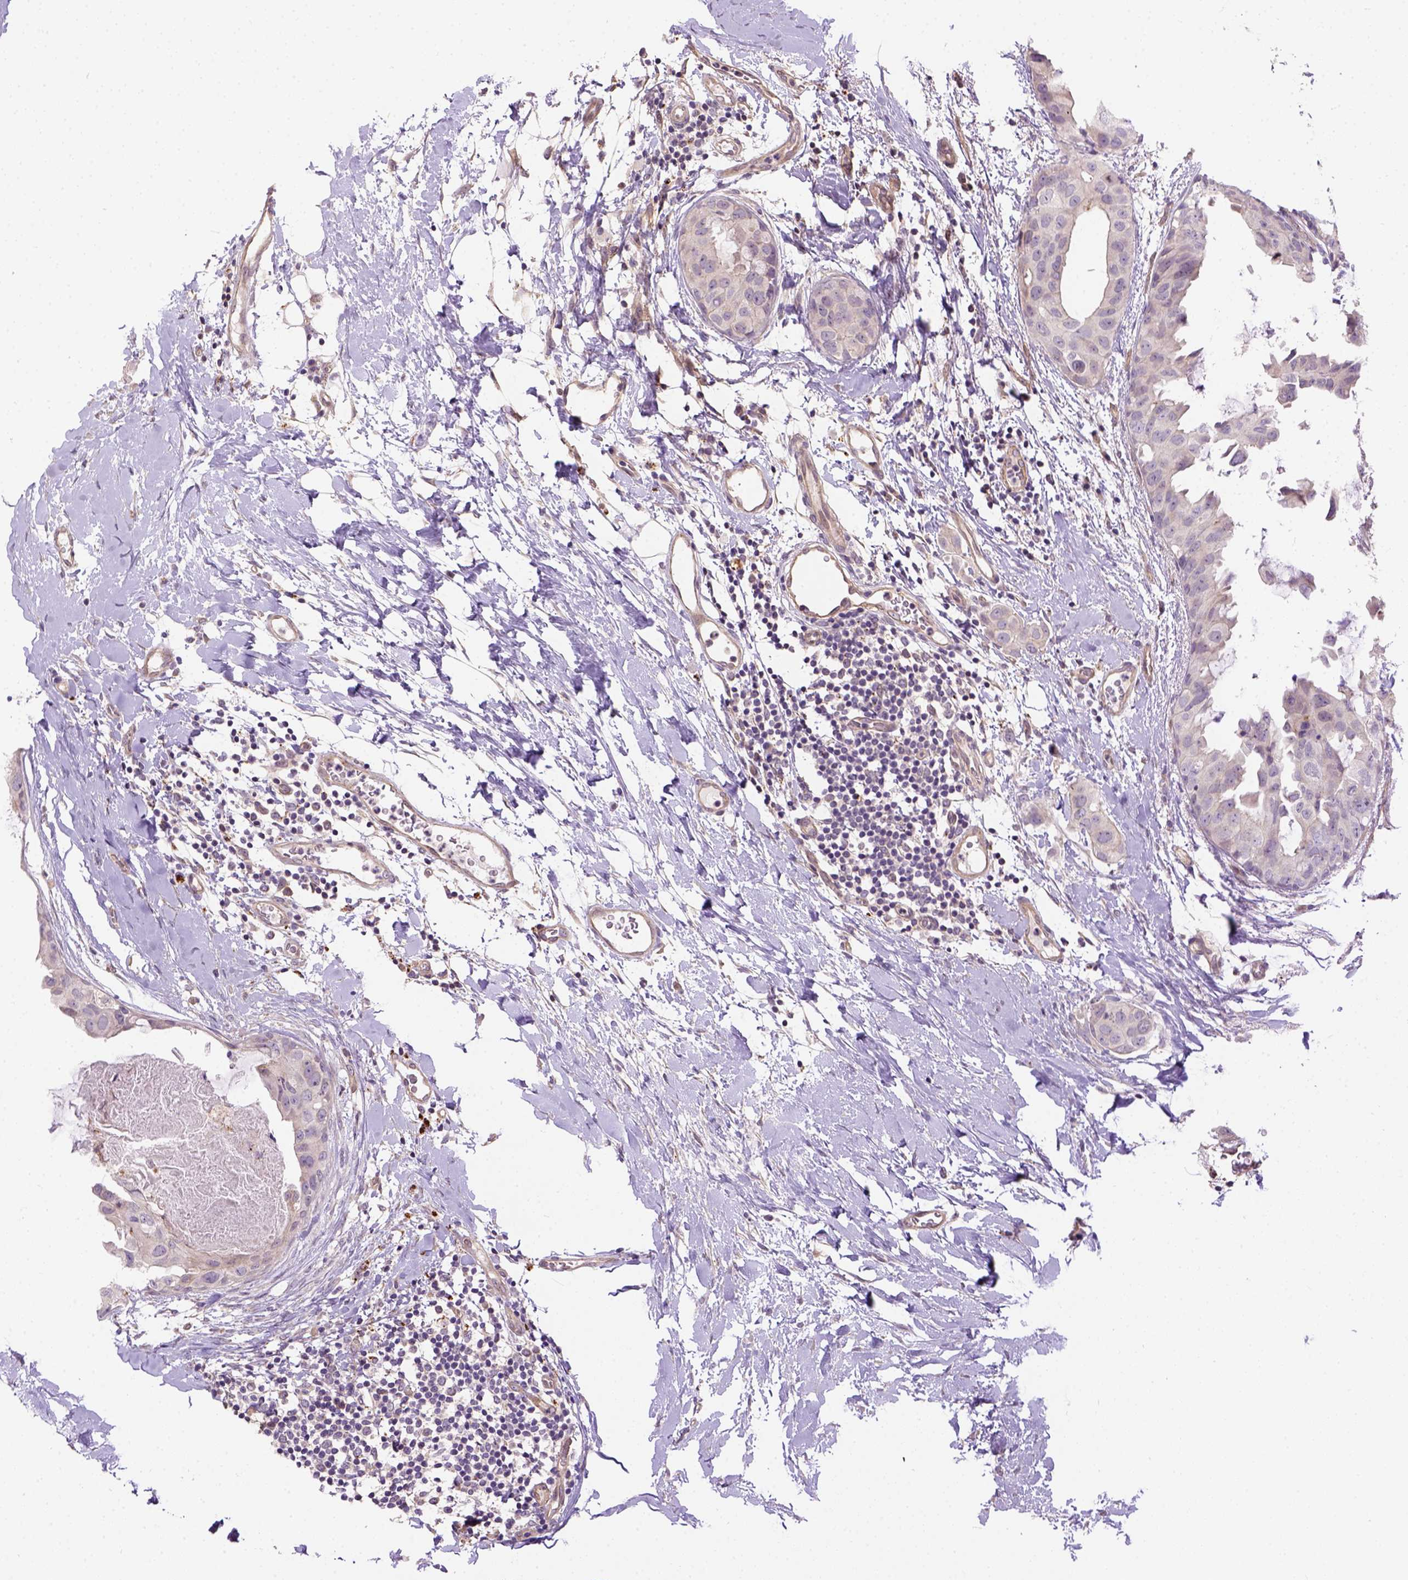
{"staining": {"intensity": "weak", "quantity": "<25%", "location": "cytoplasmic/membranous"}, "tissue": "breast cancer", "cell_type": "Tumor cells", "image_type": "cancer", "snomed": [{"axis": "morphology", "description": "Normal tissue, NOS"}, {"axis": "morphology", "description": "Duct carcinoma"}, {"axis": "topography", "description": "Breast"}], "caption": "Intraductal carcinoma (breast) was stained to show a protein in brown. There is no significant expression in tumor cells.", "gene": "KAZN", "patient": {"sex": "female", "age": 40}}